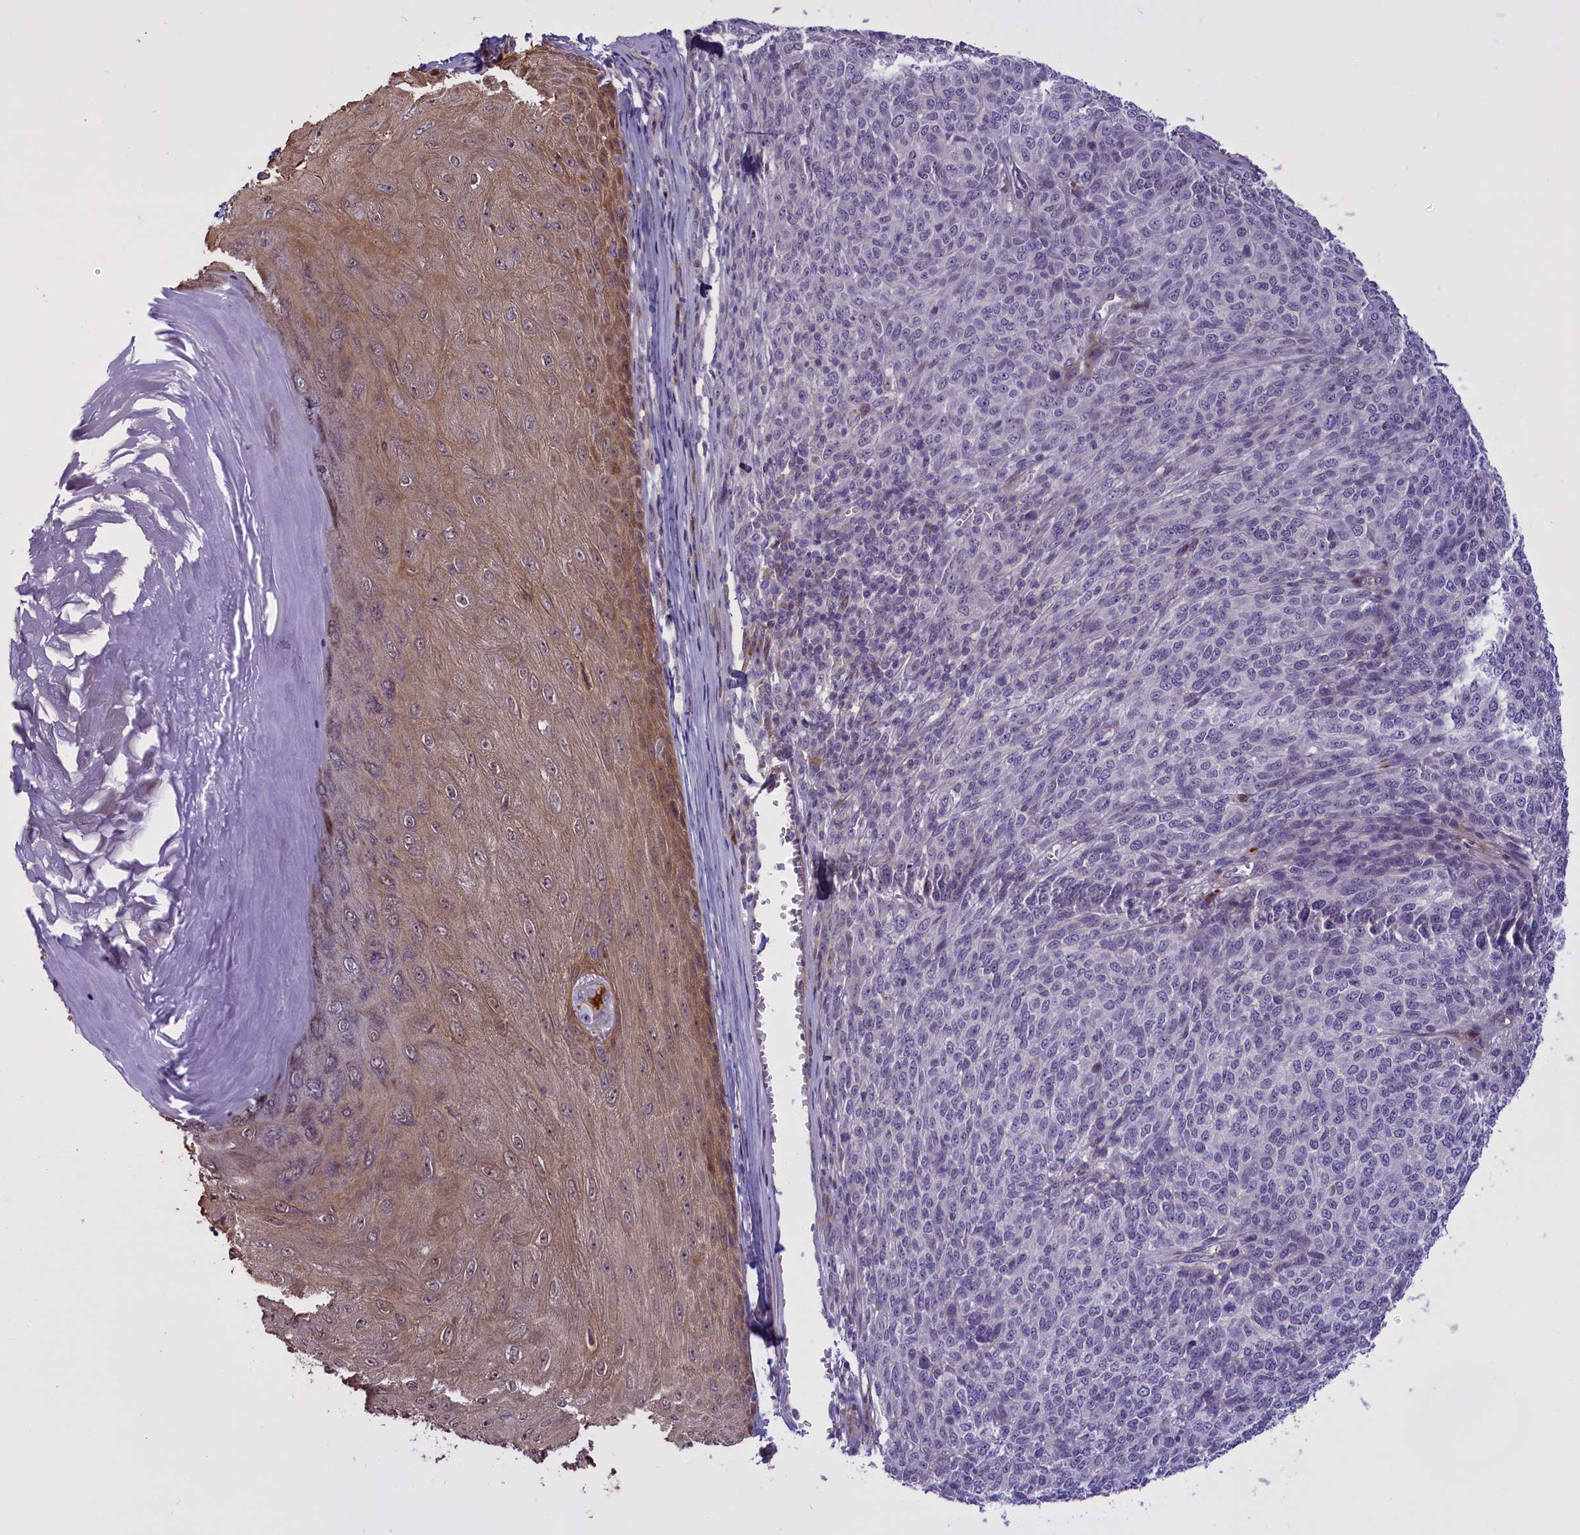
{"staining": {"intensity": "negative", "quantity": "none", "location": "none"}, "tissue": "melanoma", "cell_type": "Tumor cells", "image_type": "cancer", "snomed": [{"axis": "morphology", "description": "Malignant melanoma, NOS"}, {"axis": "topography", "description": "Skin"}], "caption": "Immunohistochemistry photomicrograph of neoplastic tissue: human malignant melanoma stained with DAB (3,3'-diaminobenzidine) displays no significant protein positivity in tumor cells.", "gene": "ENHO", "patient": {"sex": "male", "age": 49}}